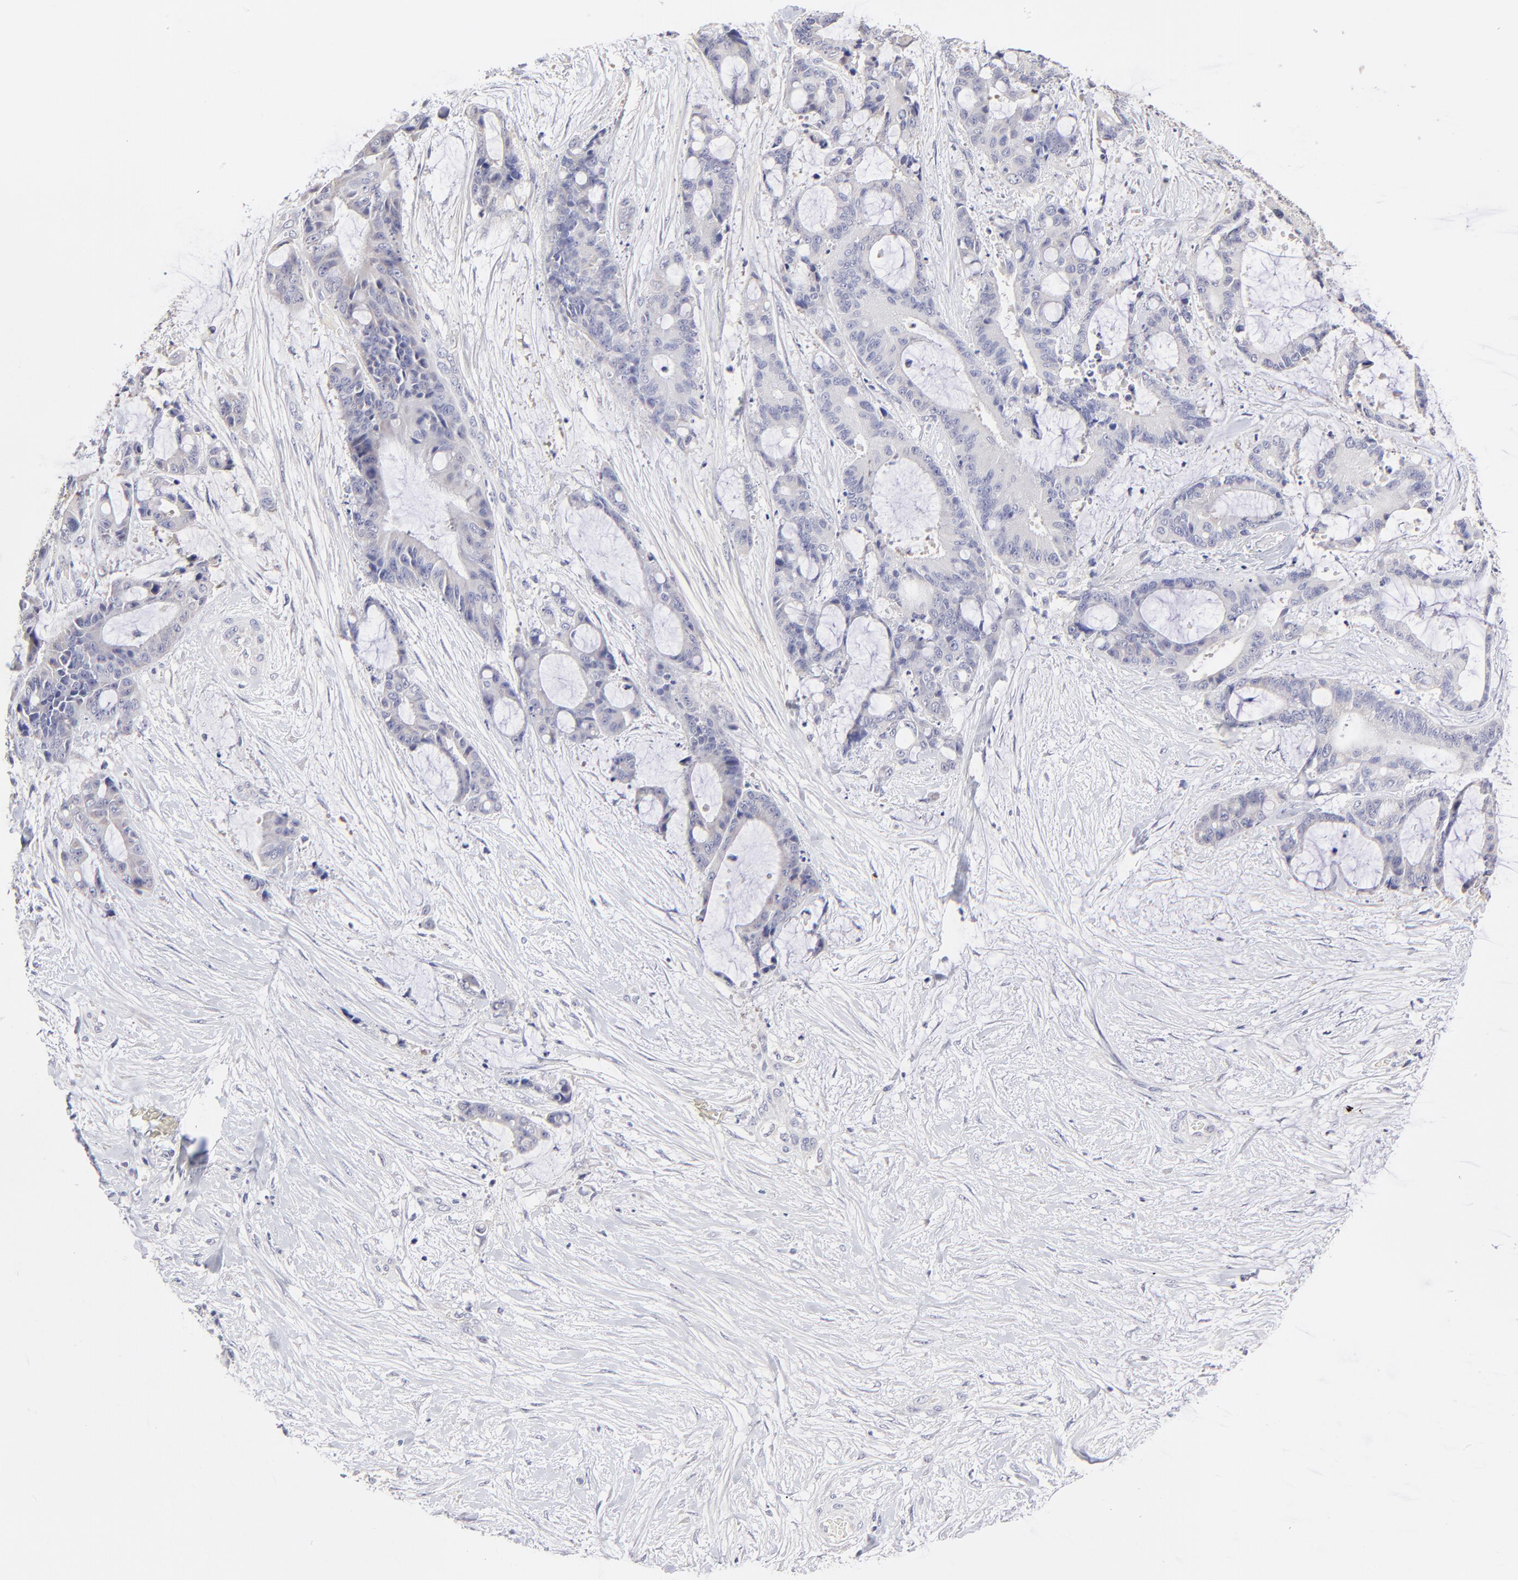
{"staining": {"intensity": "negative", "quantity": "none", "location": "none"}, "tissue": "liver cancer", "cell_type": "Tumor cells", "image_type": "cancer", "snomed": [{"axis": "morphology", "description": "Cholangiocarcinoma"}, {"axis": "topography", "description": "Liver"}], "caption": "This is an immunohistochemistry photomicrograph of human liver cancer. There is no positivity in tumor cells.", "gene": "BTG2", "patient": {"sex": "female", "age": 73}}